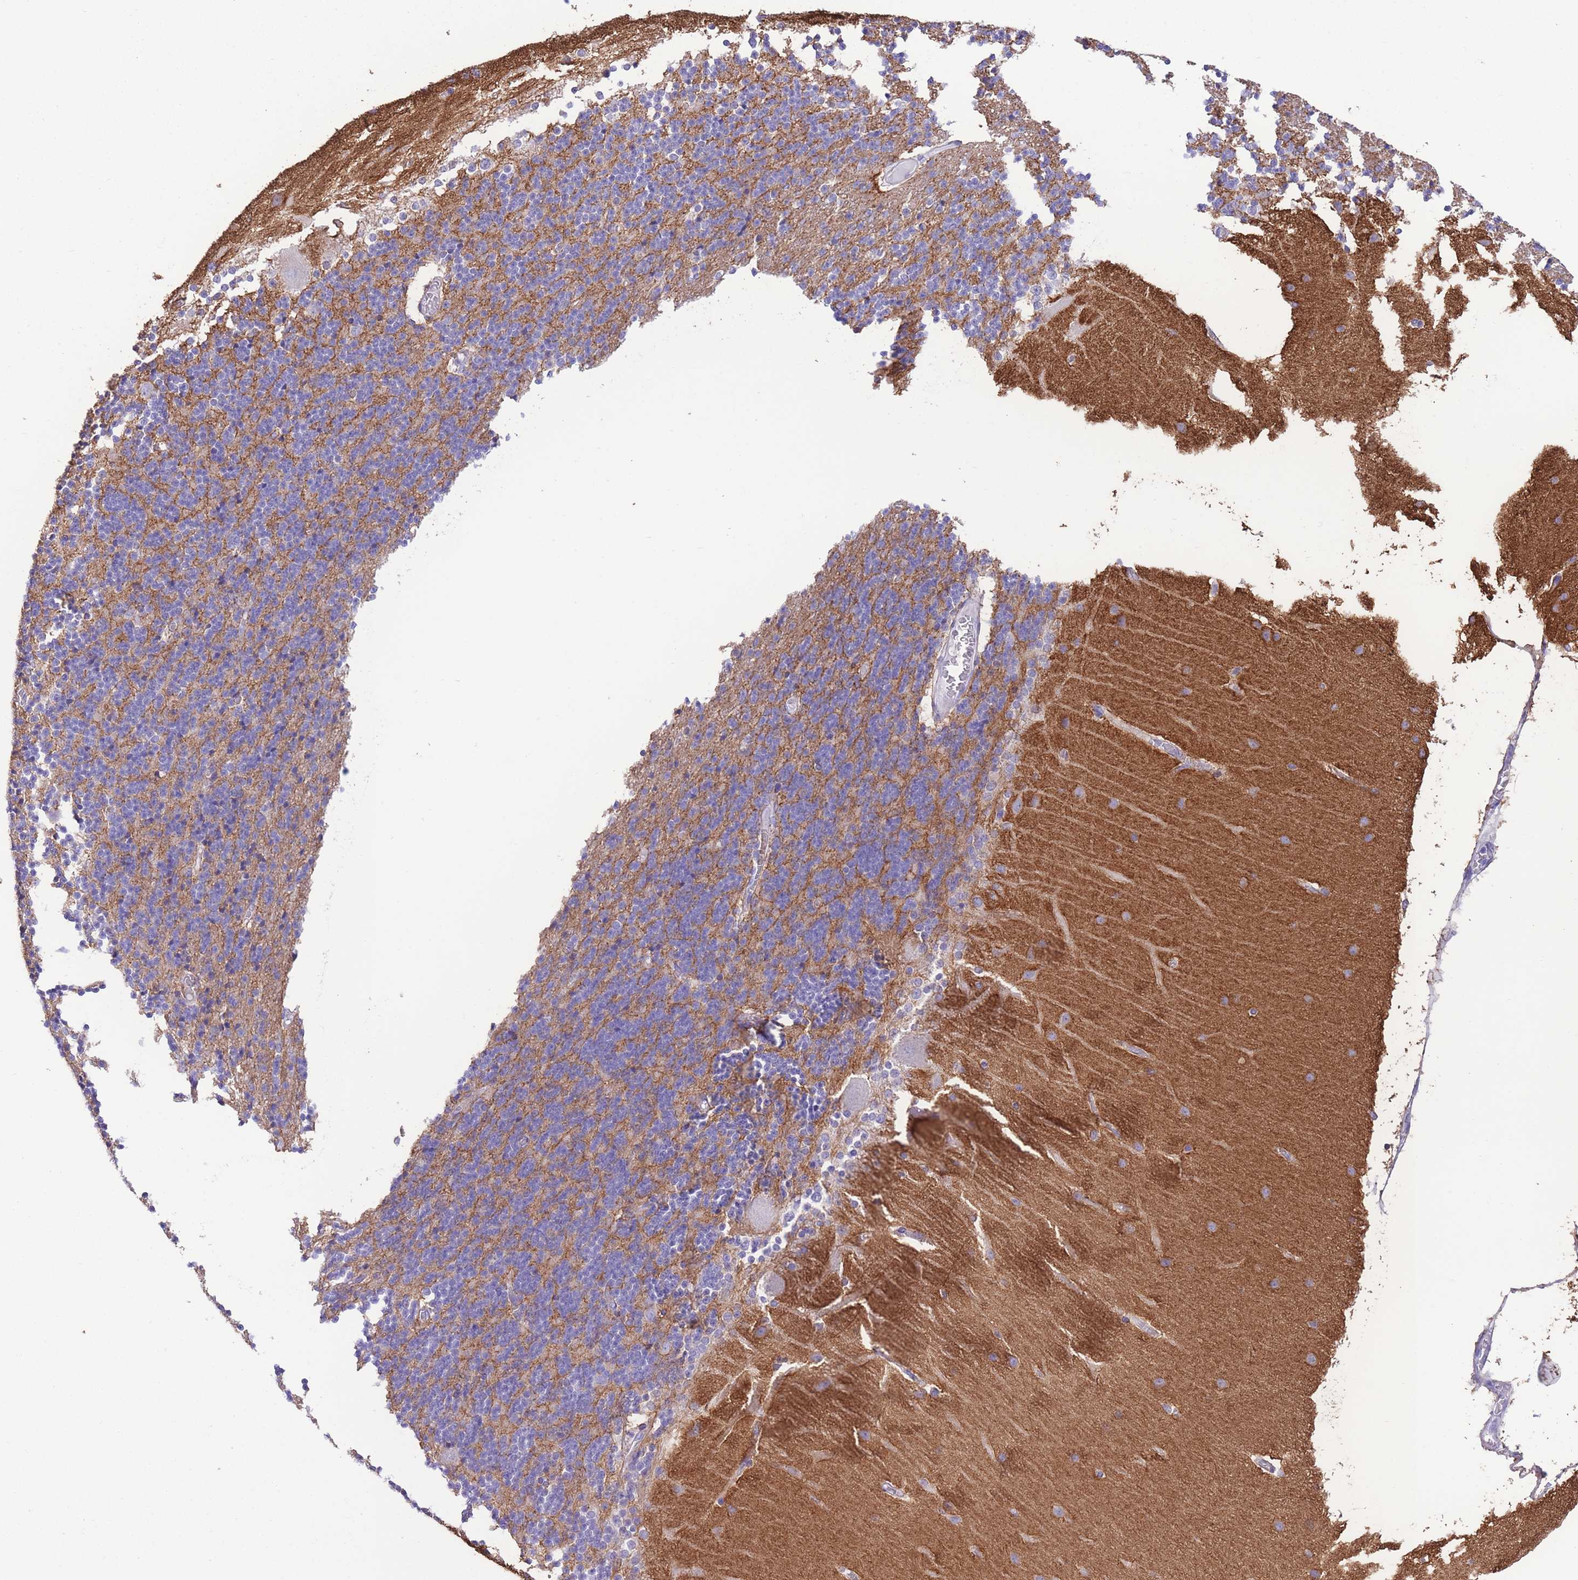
{"staining": {"intensity": "moderate", "quantity": "<25%", "location": "cytoplasmic/membranous"}, "tissue": "cerebellum", "cell_type": "Cells in granular layer", "image_type": "normal", "snomed": [{"axis": "morphology", "description": "Normal tissue, NOS"}, {"axis": "topography", "description": "Cerebellum"}], "caption": "Immunohistochemical staining of normal human cerebellum reveals moderate cytoplasmic/membranous protein expression in approximately <25% of cells in granular layer. The staining was performed using DAB (3,3'-diaminobenzidine), with brown indicating positive protein expression. Nuclei are stained blue with hematoxylin.", "gene": "RAI2", "patient": {"sex": "female", "age": 54}}